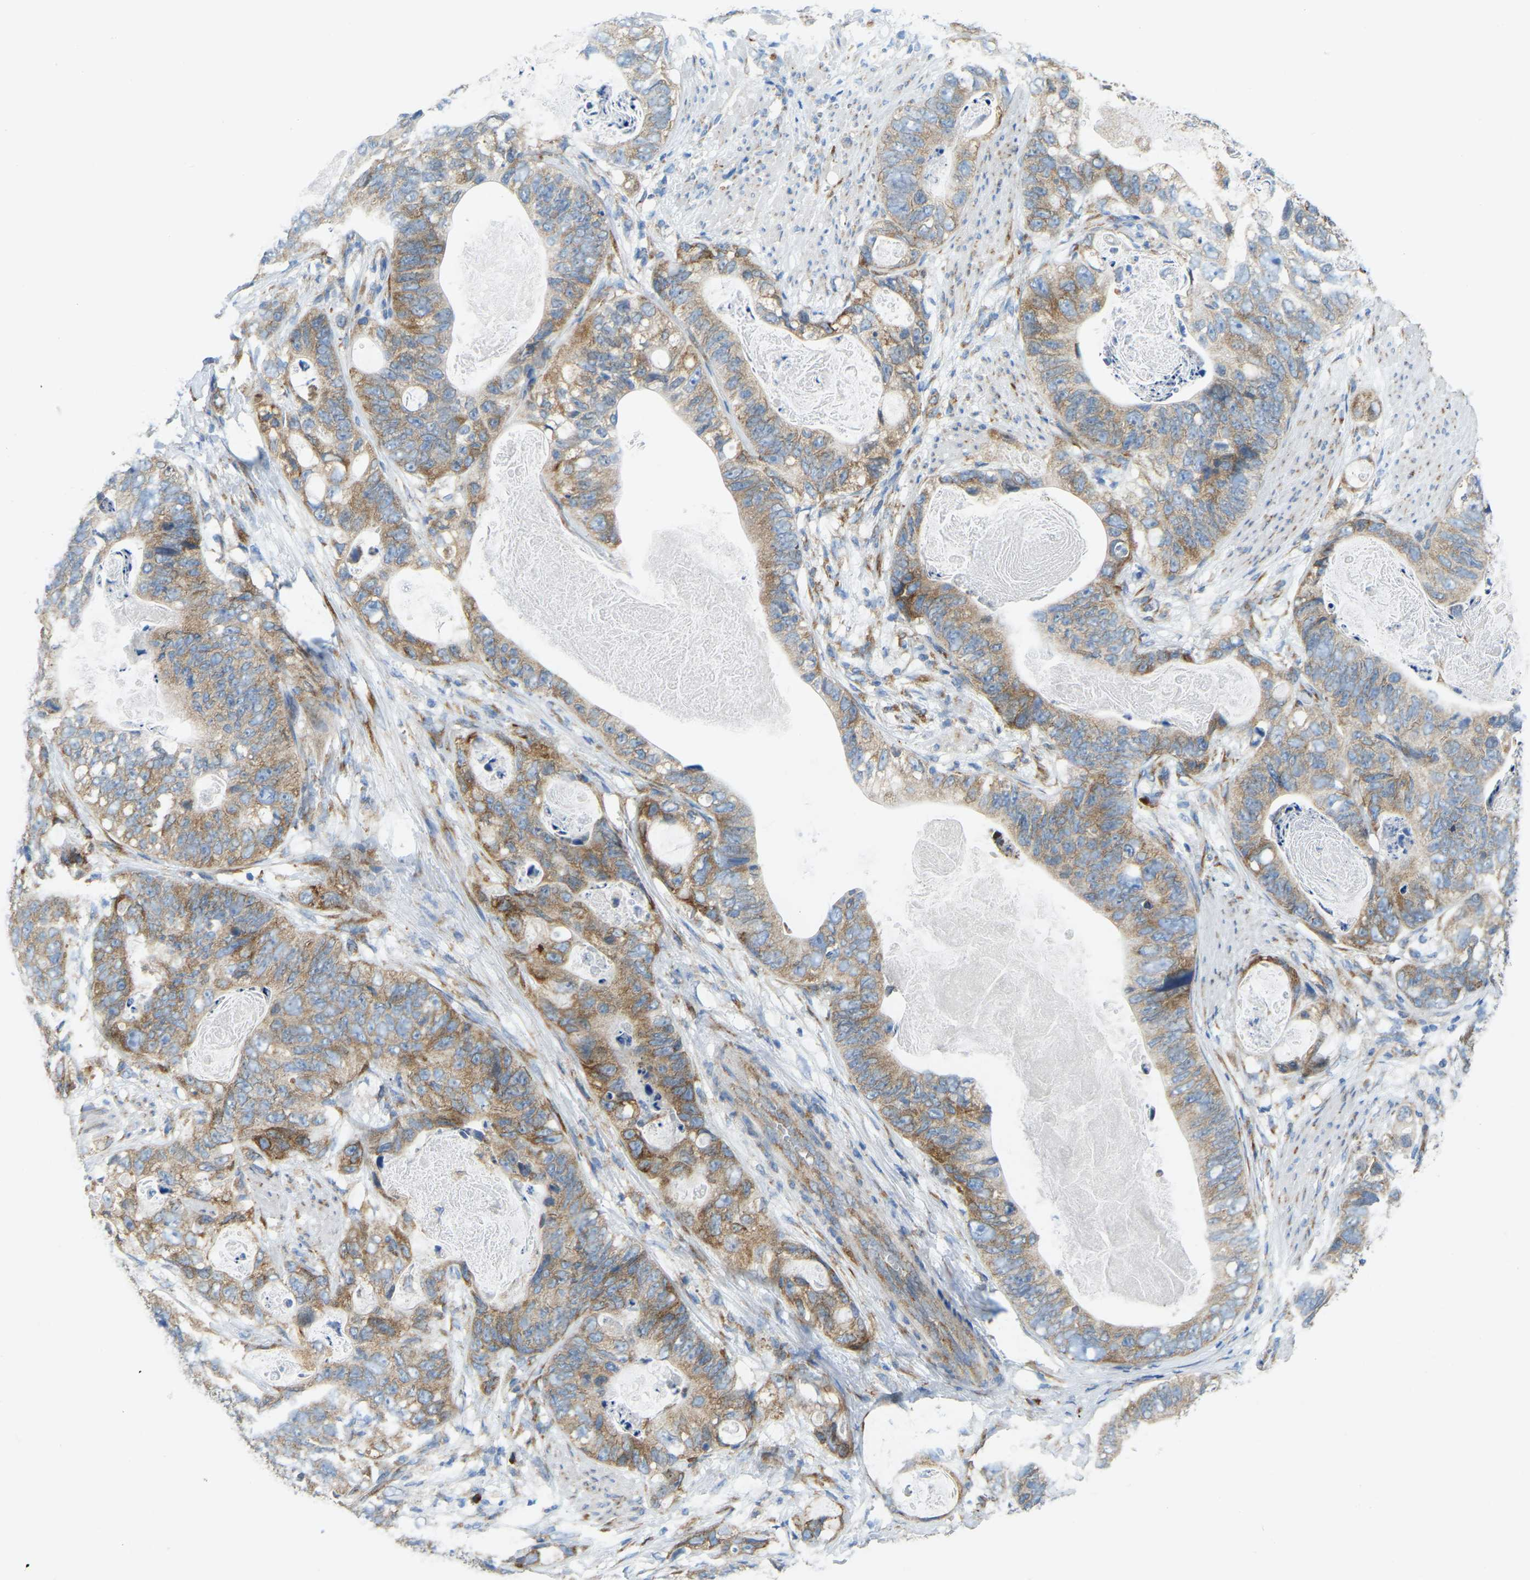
{"staining": {"intensity": "moderate", "quantity": ">75%", "location": "cytoplasmic/membranous"}, "tissue": "stomach cancer", "cell_type": "Tumor cells", "image_type": "cancer", "snomed": [{"axis": "morphology", "description": "Adenocarcinoma, NOS"}, {"axis": "topography", "description": "Stomach"}], "caption": "Immunohistochemical staining of human stomach cancer exhibits moderate cytoplasmic/membranous protein positivity in about >75% of tumor cells.", "gene": "SND1", "patient": {"sex": "female", "age": 89}}